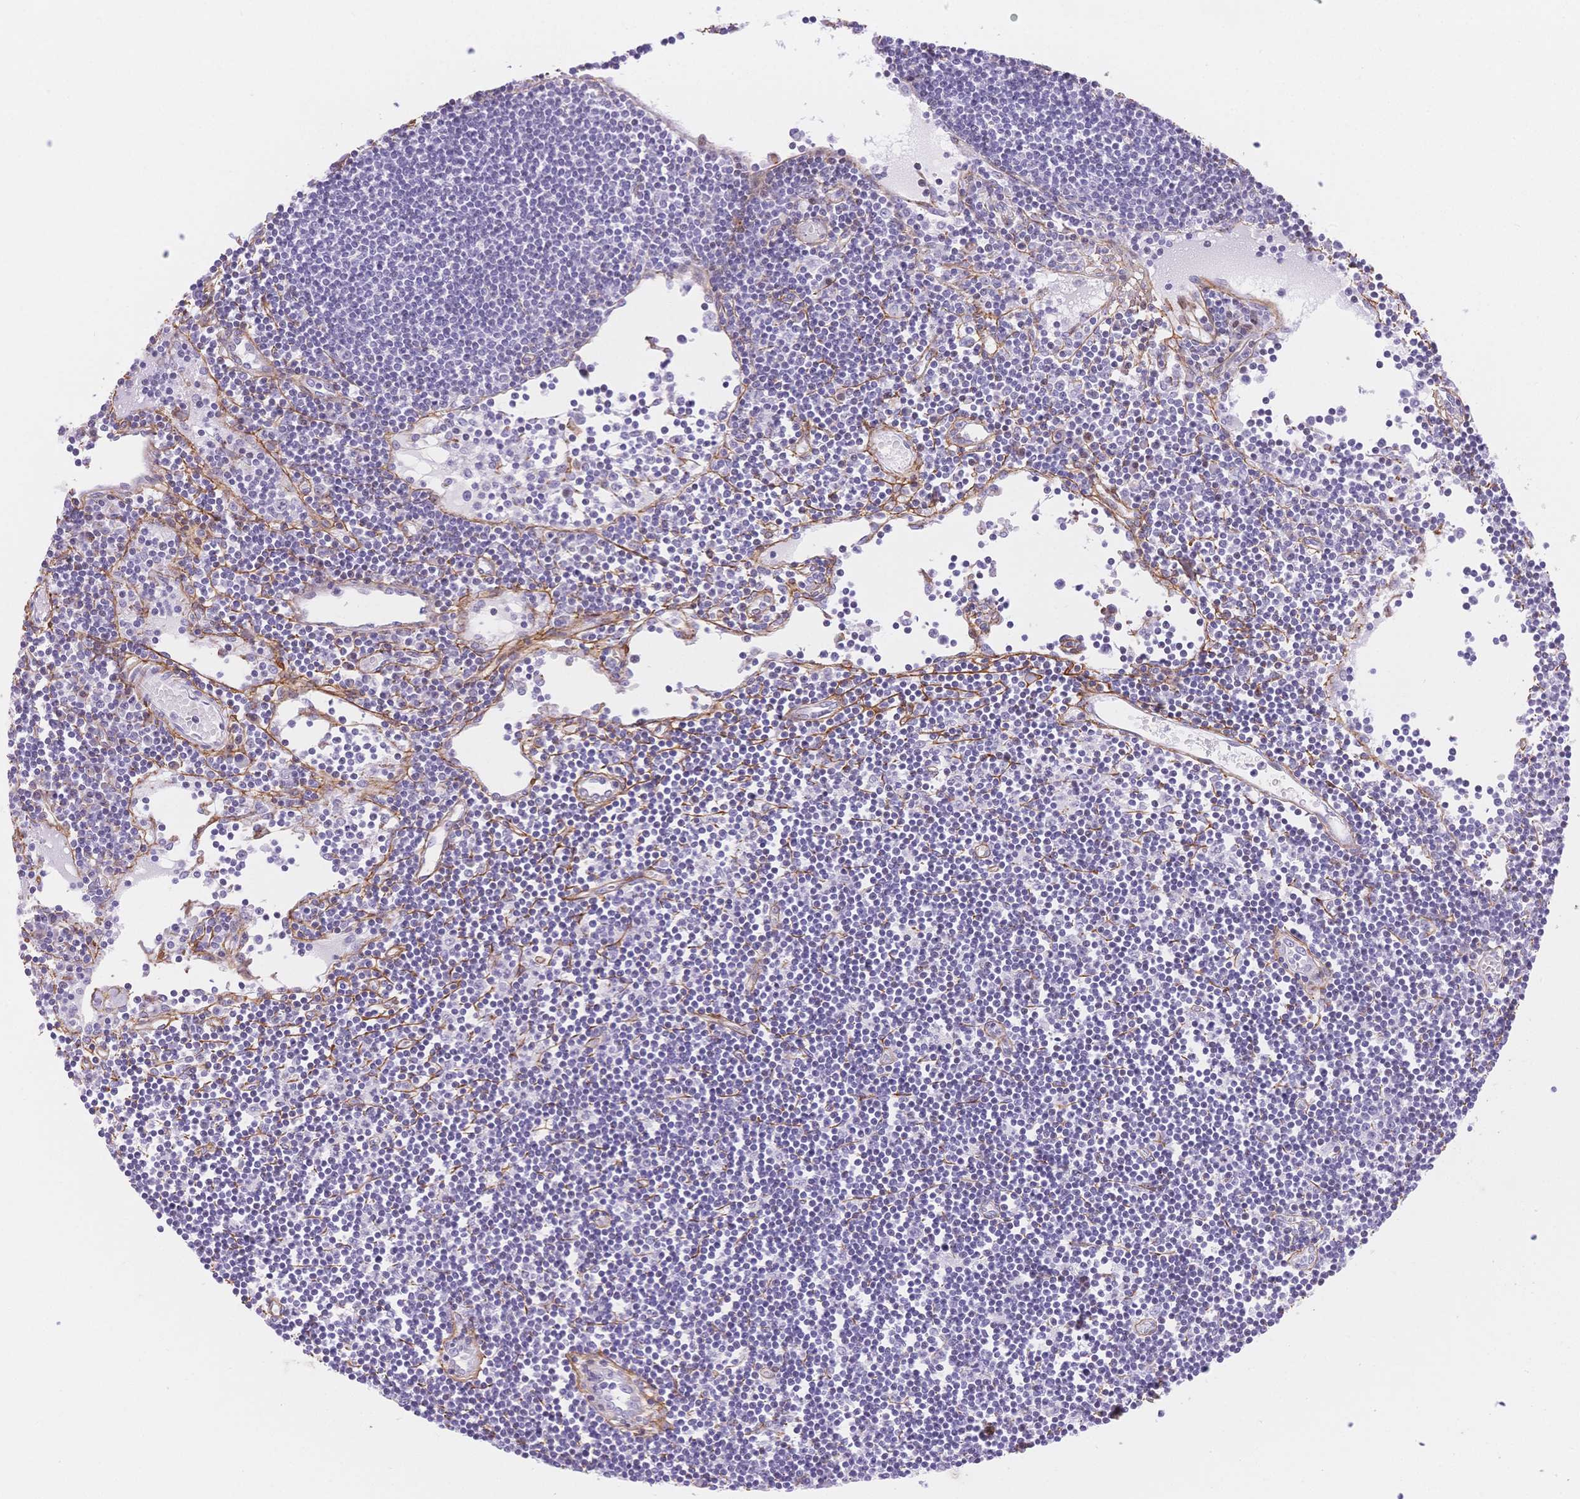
{"staining": {"intensity": "negative", "quantity": "none", "location": "none"}, "tissue": "lymph node", "cell_type": "Germinal center cells", "image_type": "normal", "snomed": [{"axis": "morphology", "description": "Normal tissue, NOS"}, {"axis": "topography", "description": "Lymph node"}], "caption": "Micrograph shows no significant protein staining in germinal center cells of benign lymph node. (Immunohistochemistry (ihc), brightfield microscopy, high magnification).", "gene": "PDZD2", "patient": {"sex": "female", "age": 65}}